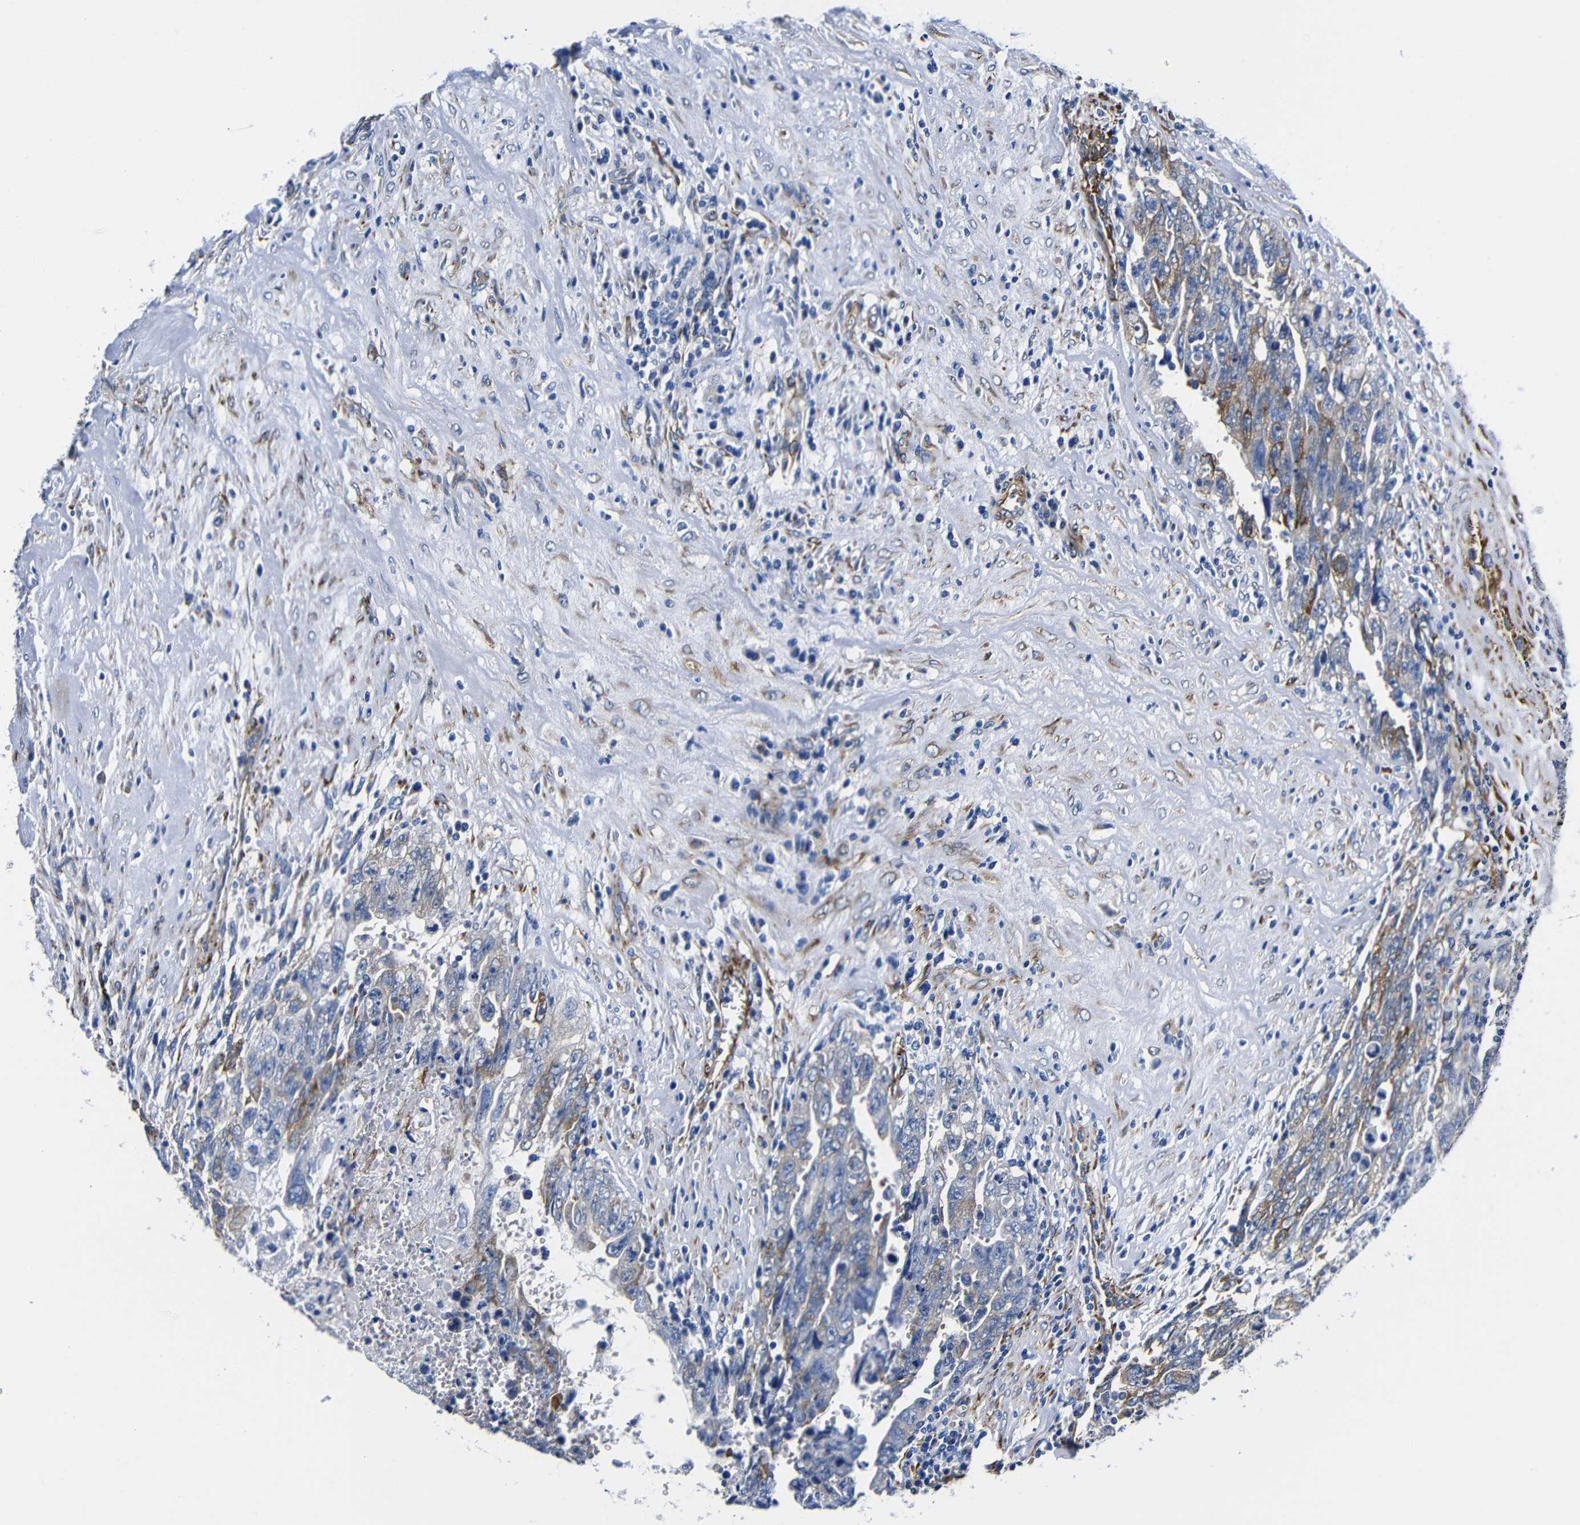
{"staining": {"intensity": "moderate", "quantity": "<25%", "location": "cytoplasmic/membranous"}, "tissue": "testis cancer", "cell_type": "Tumor cells", "image_type": "cancer", "snomed": [{"axis": "morphology", "description": "Carcinoma, Embryonal, NOS"}, {"axis": "topography", "description": "Testis"}], "caption": "Testis cancer stained with a brown dye demonstrates moderate cytoplasmic/membranous positive staining in about <25% of tumor cells.", "gene": "LRIG1", "patient": {"sex": "male", "age": 28}}